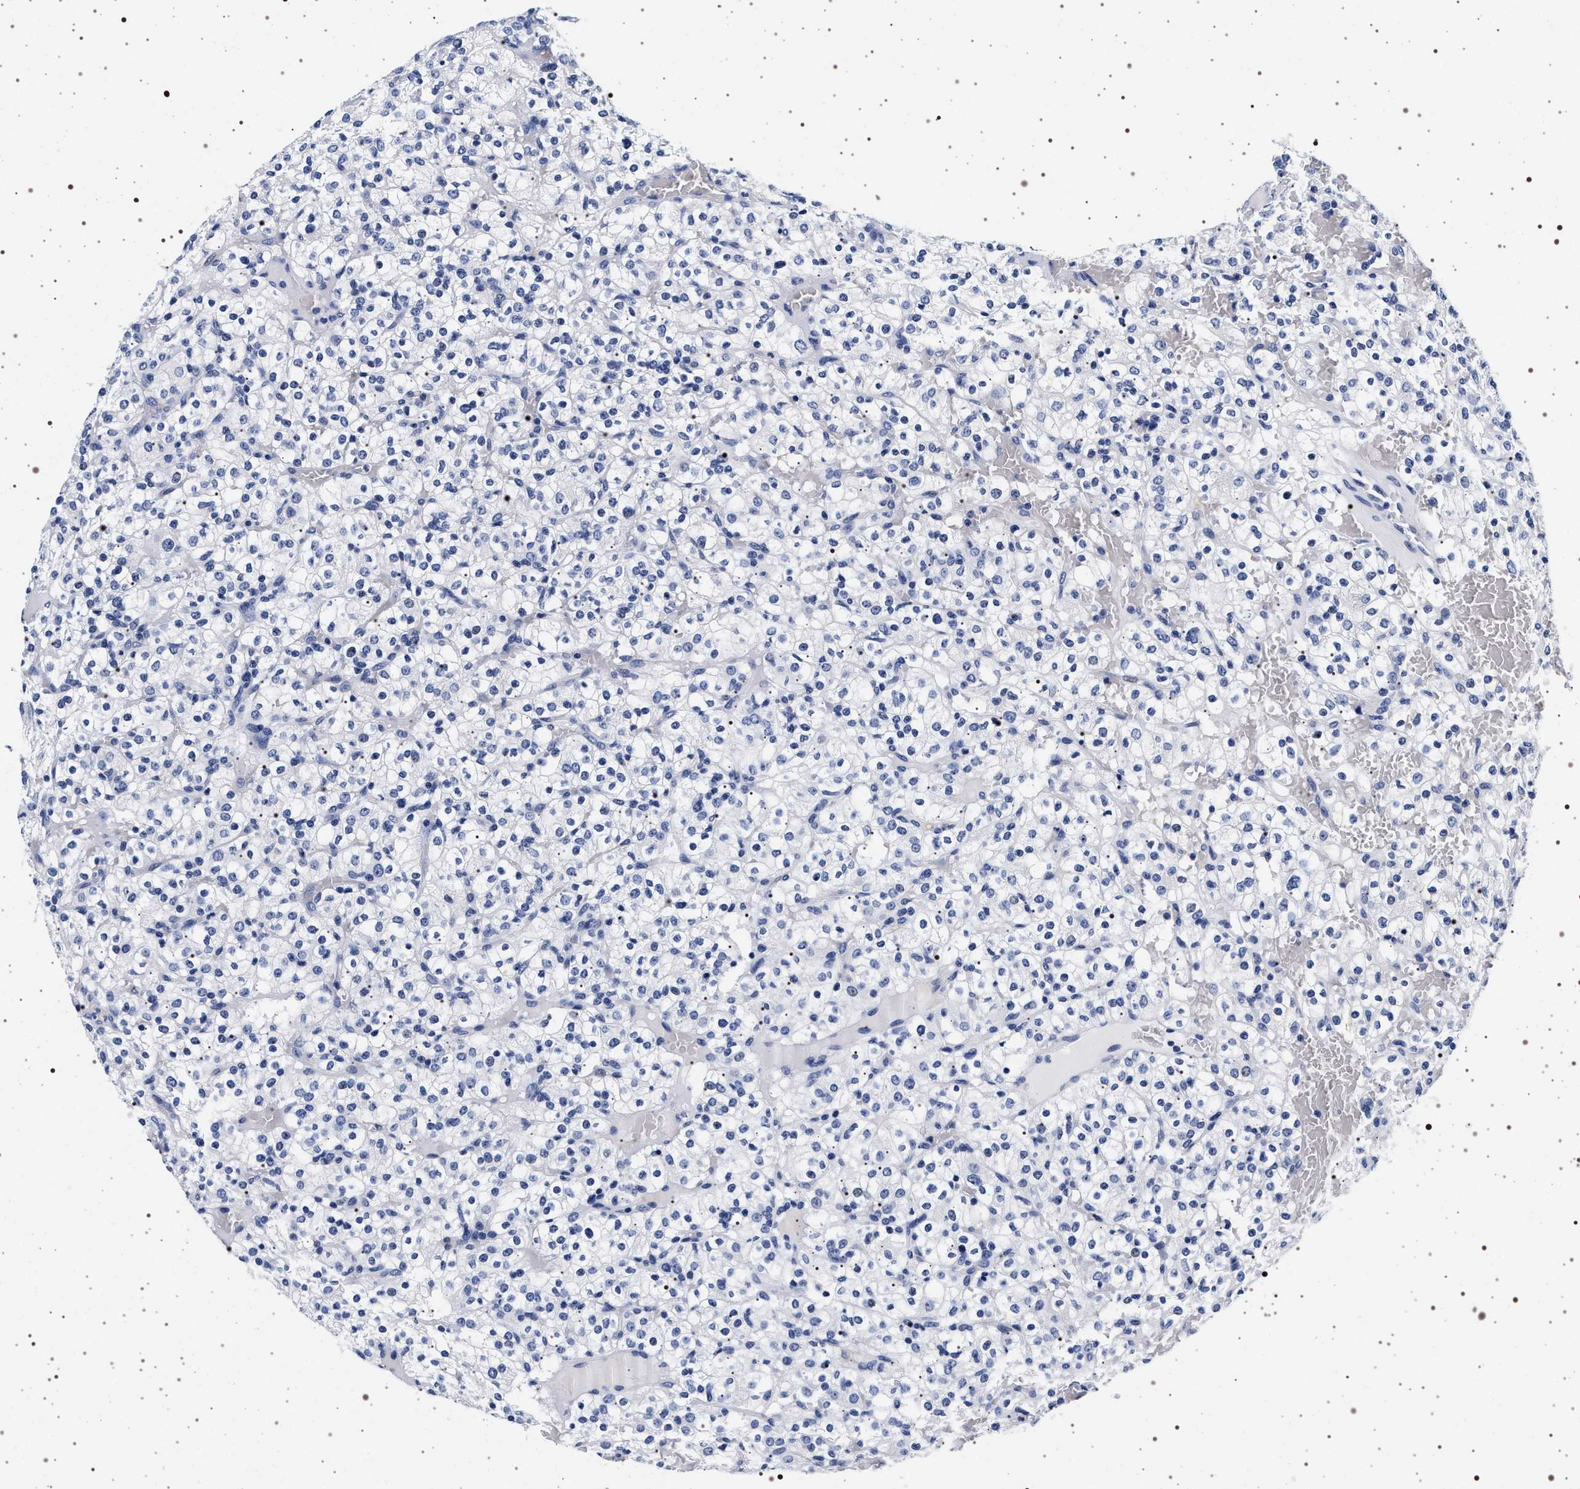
{"staining": {"intensity": "negative", "quantity": "none", "location": "none"}, "tissue": "renal cancer", "cell_type": "Tumor cells", "image_type": "cancer", "snomed": [{"axis": "morphology", "description": "Normal tissue, NOS"}, {"axis": "morphology", "description": "Adenocarcinoma, NOS"}, {"axis": "topography", "description": "Kidney"}], "caption": "Image shows no protein positivity in tumor cells of renal adenocarcinoma tissue.", "gene": "SYN1", "patient": {"sex": "female", "age": 72}}